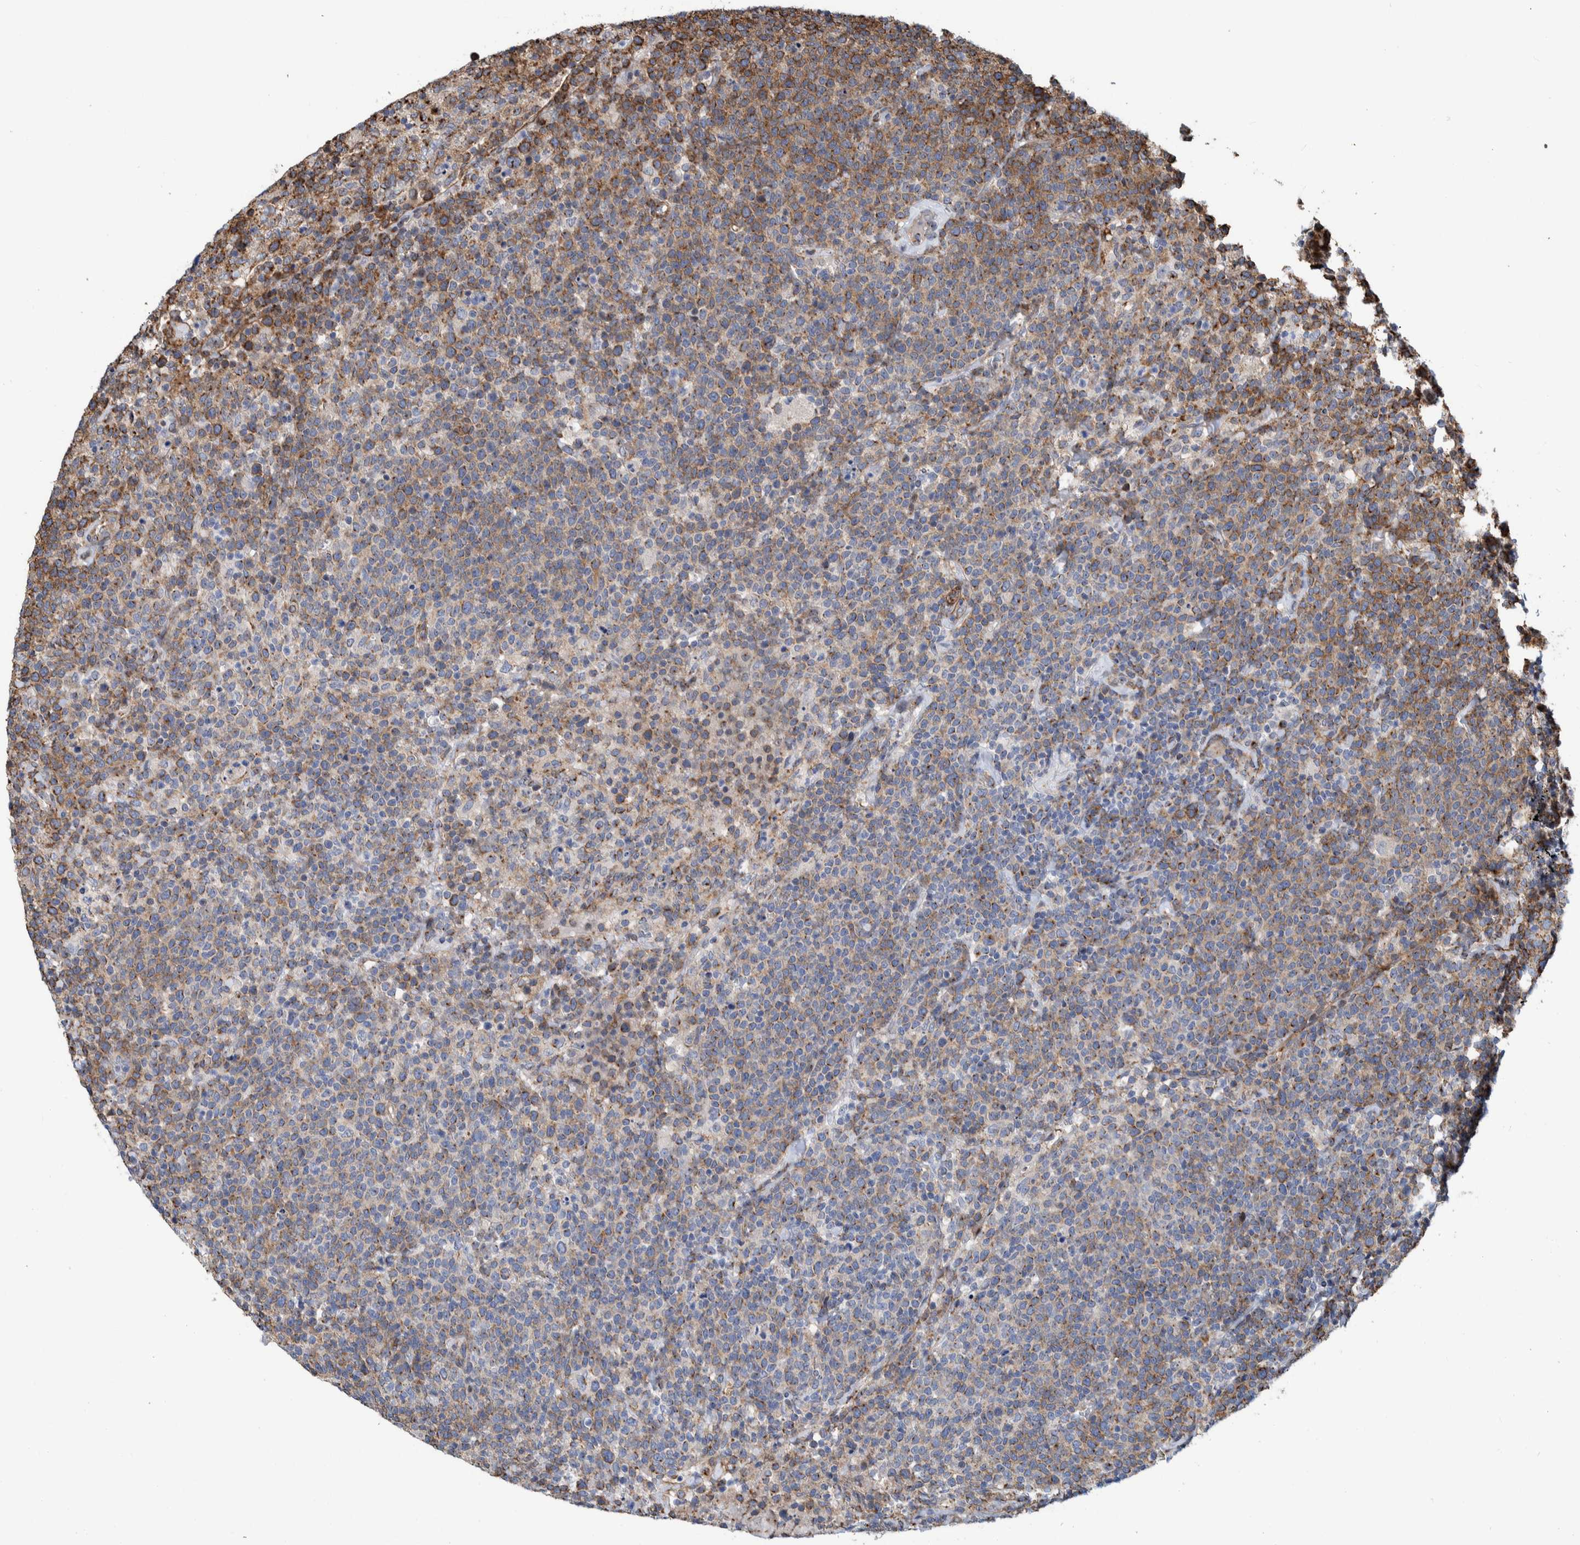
{"staining": {"intensity": "strong", "quantity": ">75%", "location": "cytoplasmic/membranous"}, "tissue": "lymphoma", "cell_type": "Tumor cells", "image_type": "cancer", "snomed": [{"axis": "morphology", "description": "Malignant lymphoma, non-Hodgkin's type, High grade"}, {"axis": "topography", "description": "Lymph node"}], "caption": "IHC photomicrograph of human lymphoma stained for a protein (brown), which reveals high levels of strong cytoplasmic/membranous expression in approximately >75% of tumor cells.", "gene": "CCDC57", "patient": {"sex": "male", "age": 61}}